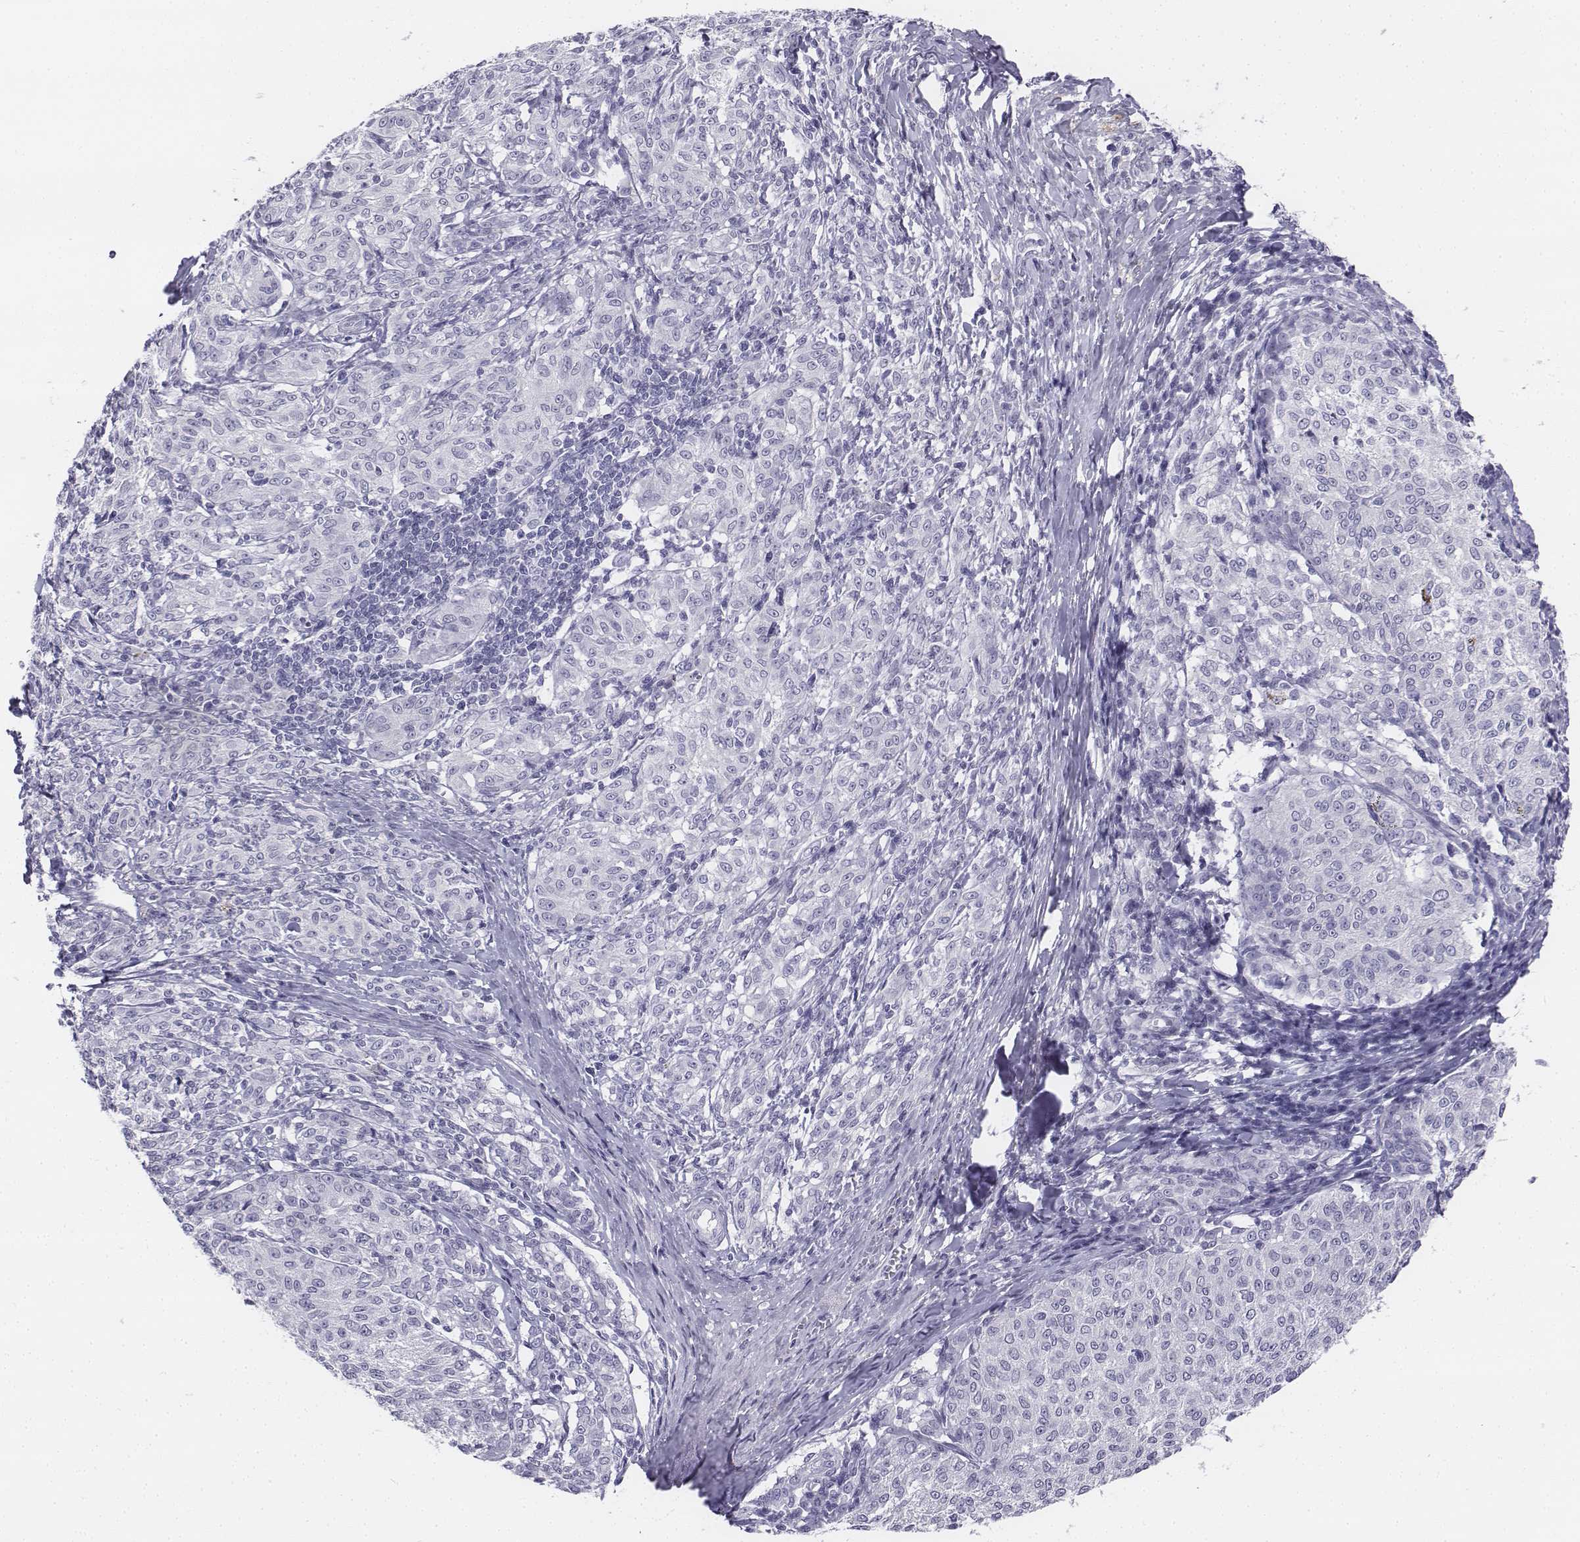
{"staining": {"intensity": "negative", "quantity": "none", "location": "none"}, "tissue": "melanoma", "cell_type": "Tumor cells", "image_type": "cancer", "snomed": [{"axis": "morphology", "description": "Malignant melanoma, NOS"}, {"axis": "topography", "description": "Skin"}], "caption": "Immunohistochemistry histopathology image of neoplastic tissue: malignant melanoma stained with DAB (3,3'-diaminobenzidine) exhibits no significant protein positivity in tumor cells. (Stains: DAB IHC with hematoxylin counter stain, Microscopy: brightfield microscopy at high magnification).", "gene": "UCN2", "patient": {"sex": "female", "age": 72}}